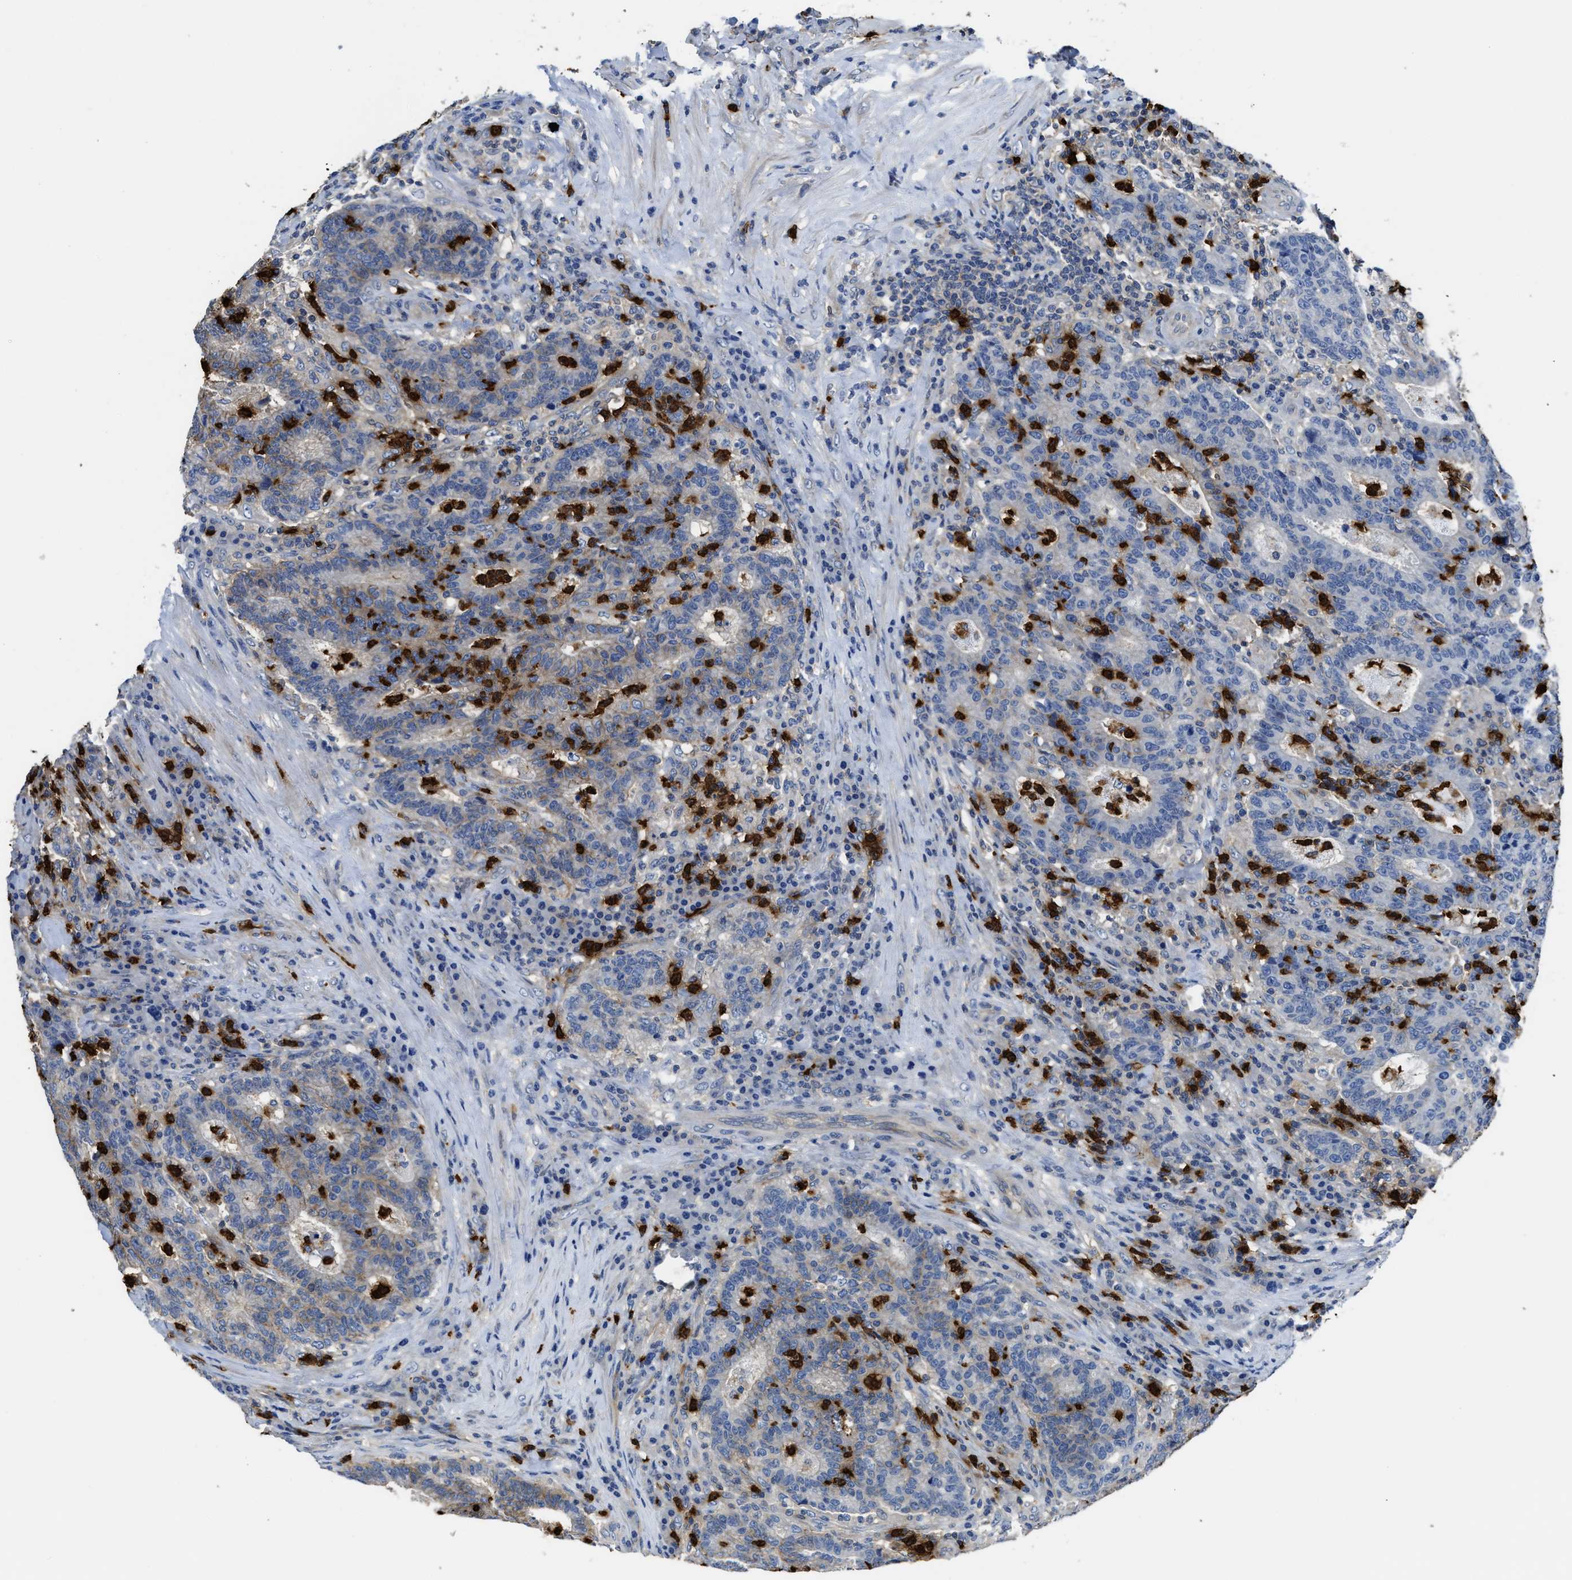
{"staining": {"intensity": "weak", "quantity": "<25%", "location": "cytoplasmic/membranous"}, "tissue": "colorectal cancer", "cell_type": "Tumor cells", "image_type": "cancer", "snomed": [{"axis": "morphology", "description": "Adenocarcinoma, NOS"}, {"axis": "topography", "description": "Colon"}], "caption": "Immunohistochemistry of colorectal adenocarcinoma shows no staining in tumor cells. (DAB immunohistochemistry (IHC) with hematoxylin counter stain).", "gene": "TRAF6", "patient": {"sex": "female", "age": 75}}